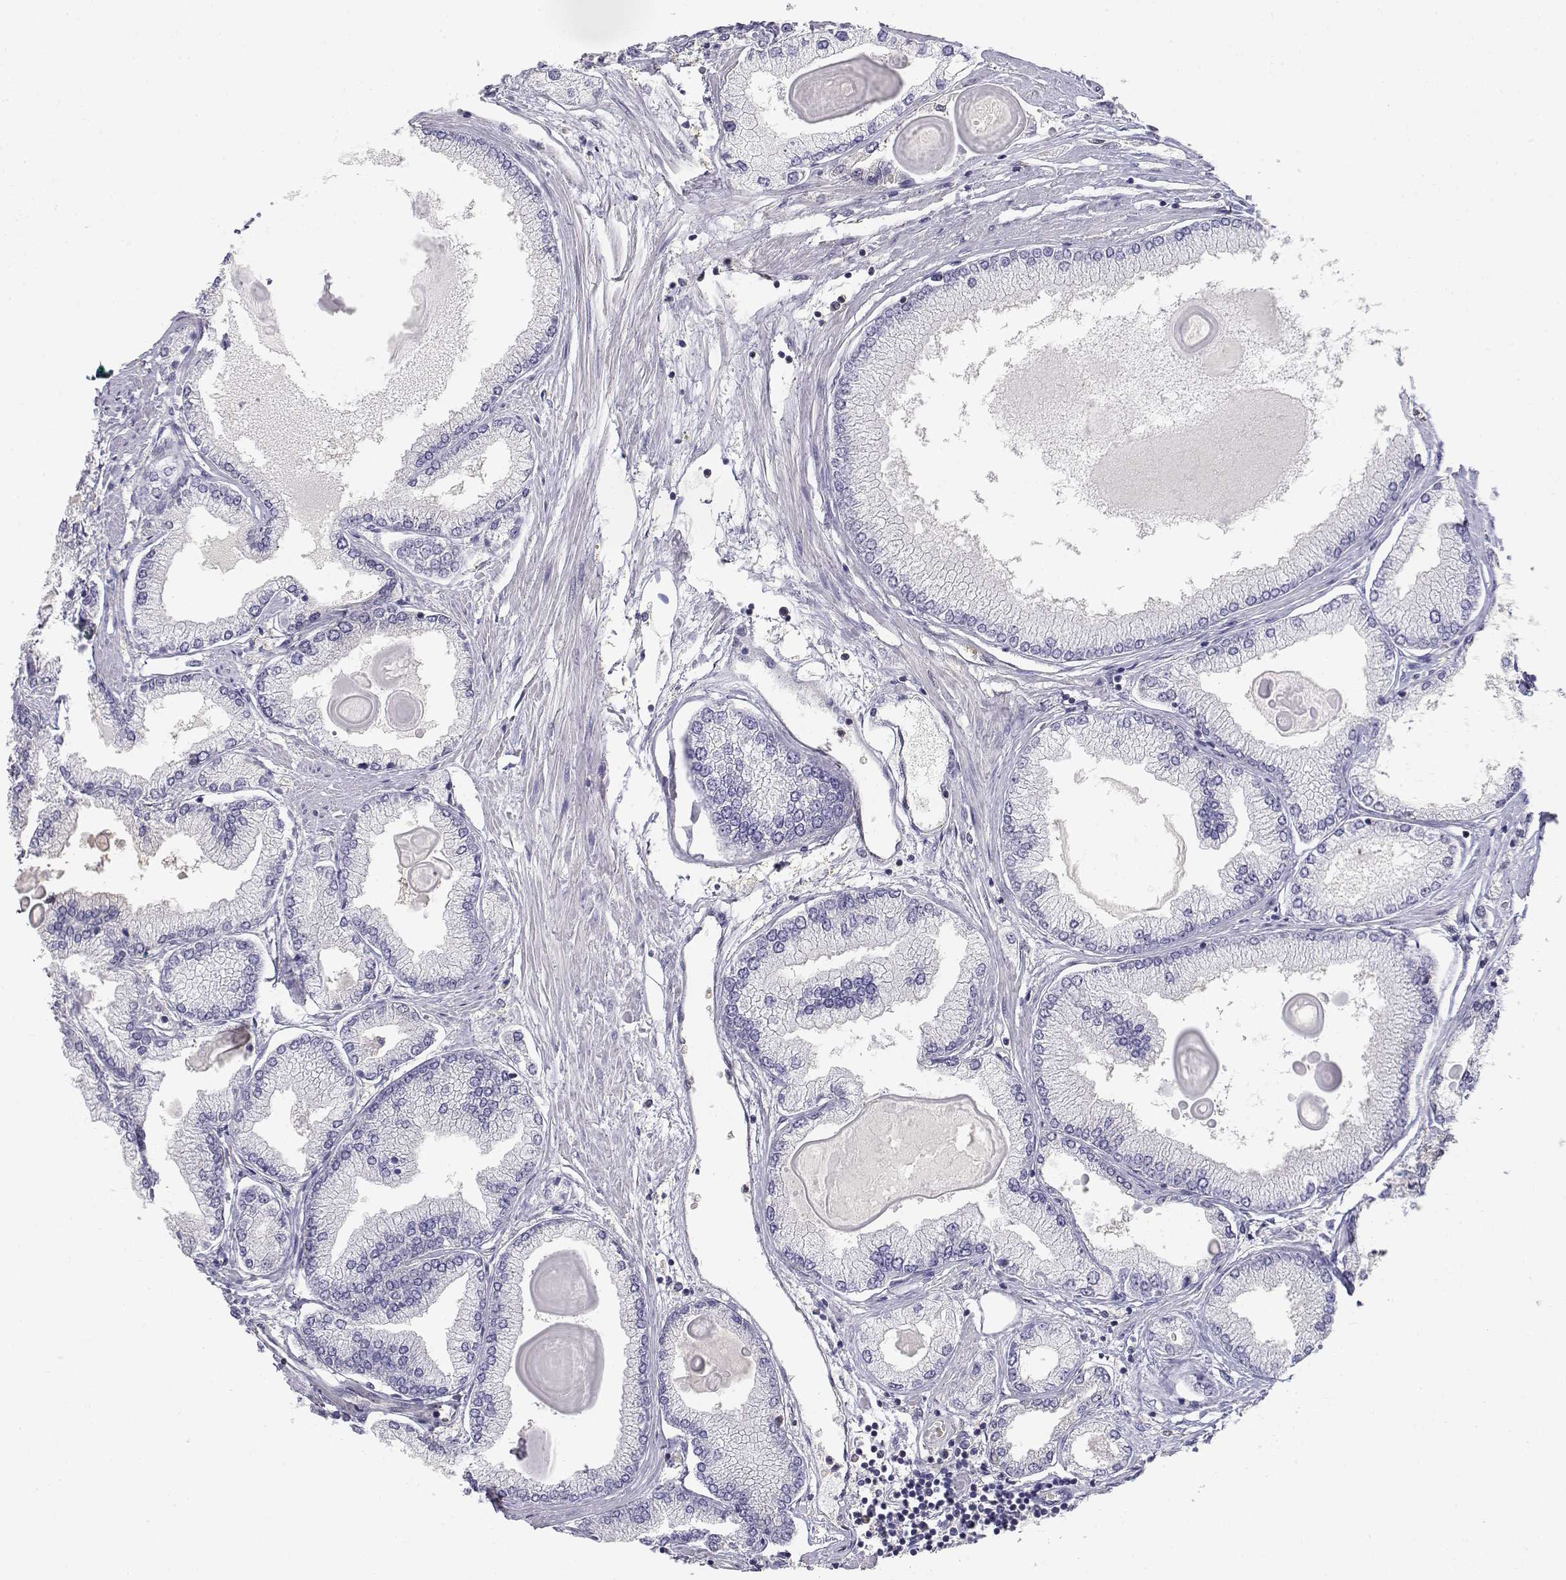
{"staining": {"intensity": "negative", "quantity": "none", "location": "none"}, "tissue": "prostate cancer", "cell_type": "Tumor cells", "image_type": "cancer", "snomed": [{"axis": "morphology", "description": "Adenocarcinoma, High grade"}, {"axis": "topography", "description": "Prostate"}], "caption": "A photomicrograph of prostate cancer stained for a protein demonstrates no brown staining in tumor cells. (DAB immunohistochemistry, high magnification).", "gene": "ADA", "patient": {"sex": "male", "age": 68}}